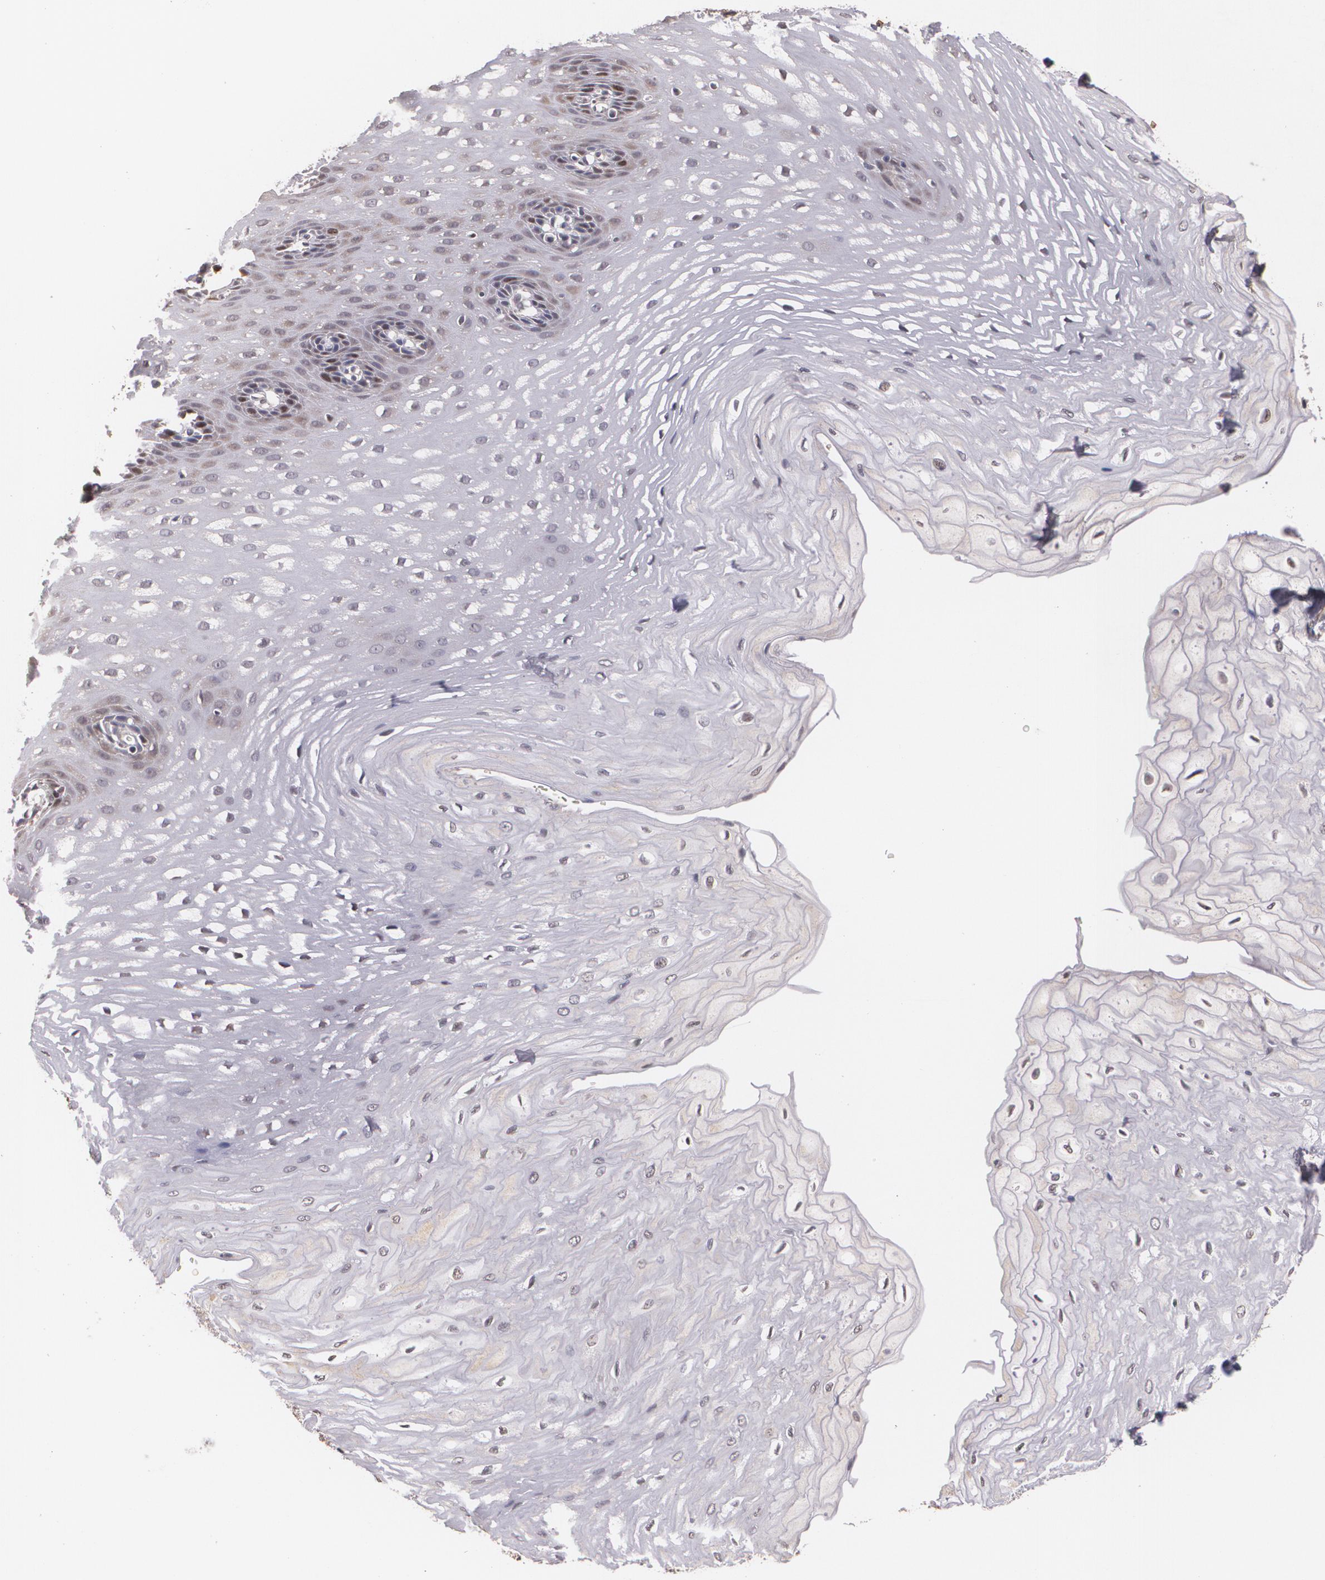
{"staining": {"intensity": "weak", "quantity": "<25%", "location": "cytoplasmic/membranous,nuclear"}, "tissue": "esophagus", "cell_type": "Squamous epithelial cells", "image_type": "normal", "snomed": [{"axis": "morphology", "description": "Normal tissue, NOS"}, {"axis": "topography", "description": "Esophagus"}], "caption": "Immunohistochemistry micrograph of benign esophagus: human esophagus stained with DAB (3,3'-diaminobenzidine) shows no significant protein expression in squamous epithelial cells.", "gene": "BRCA1", "patient": {"sex": "male", "age": 70}}